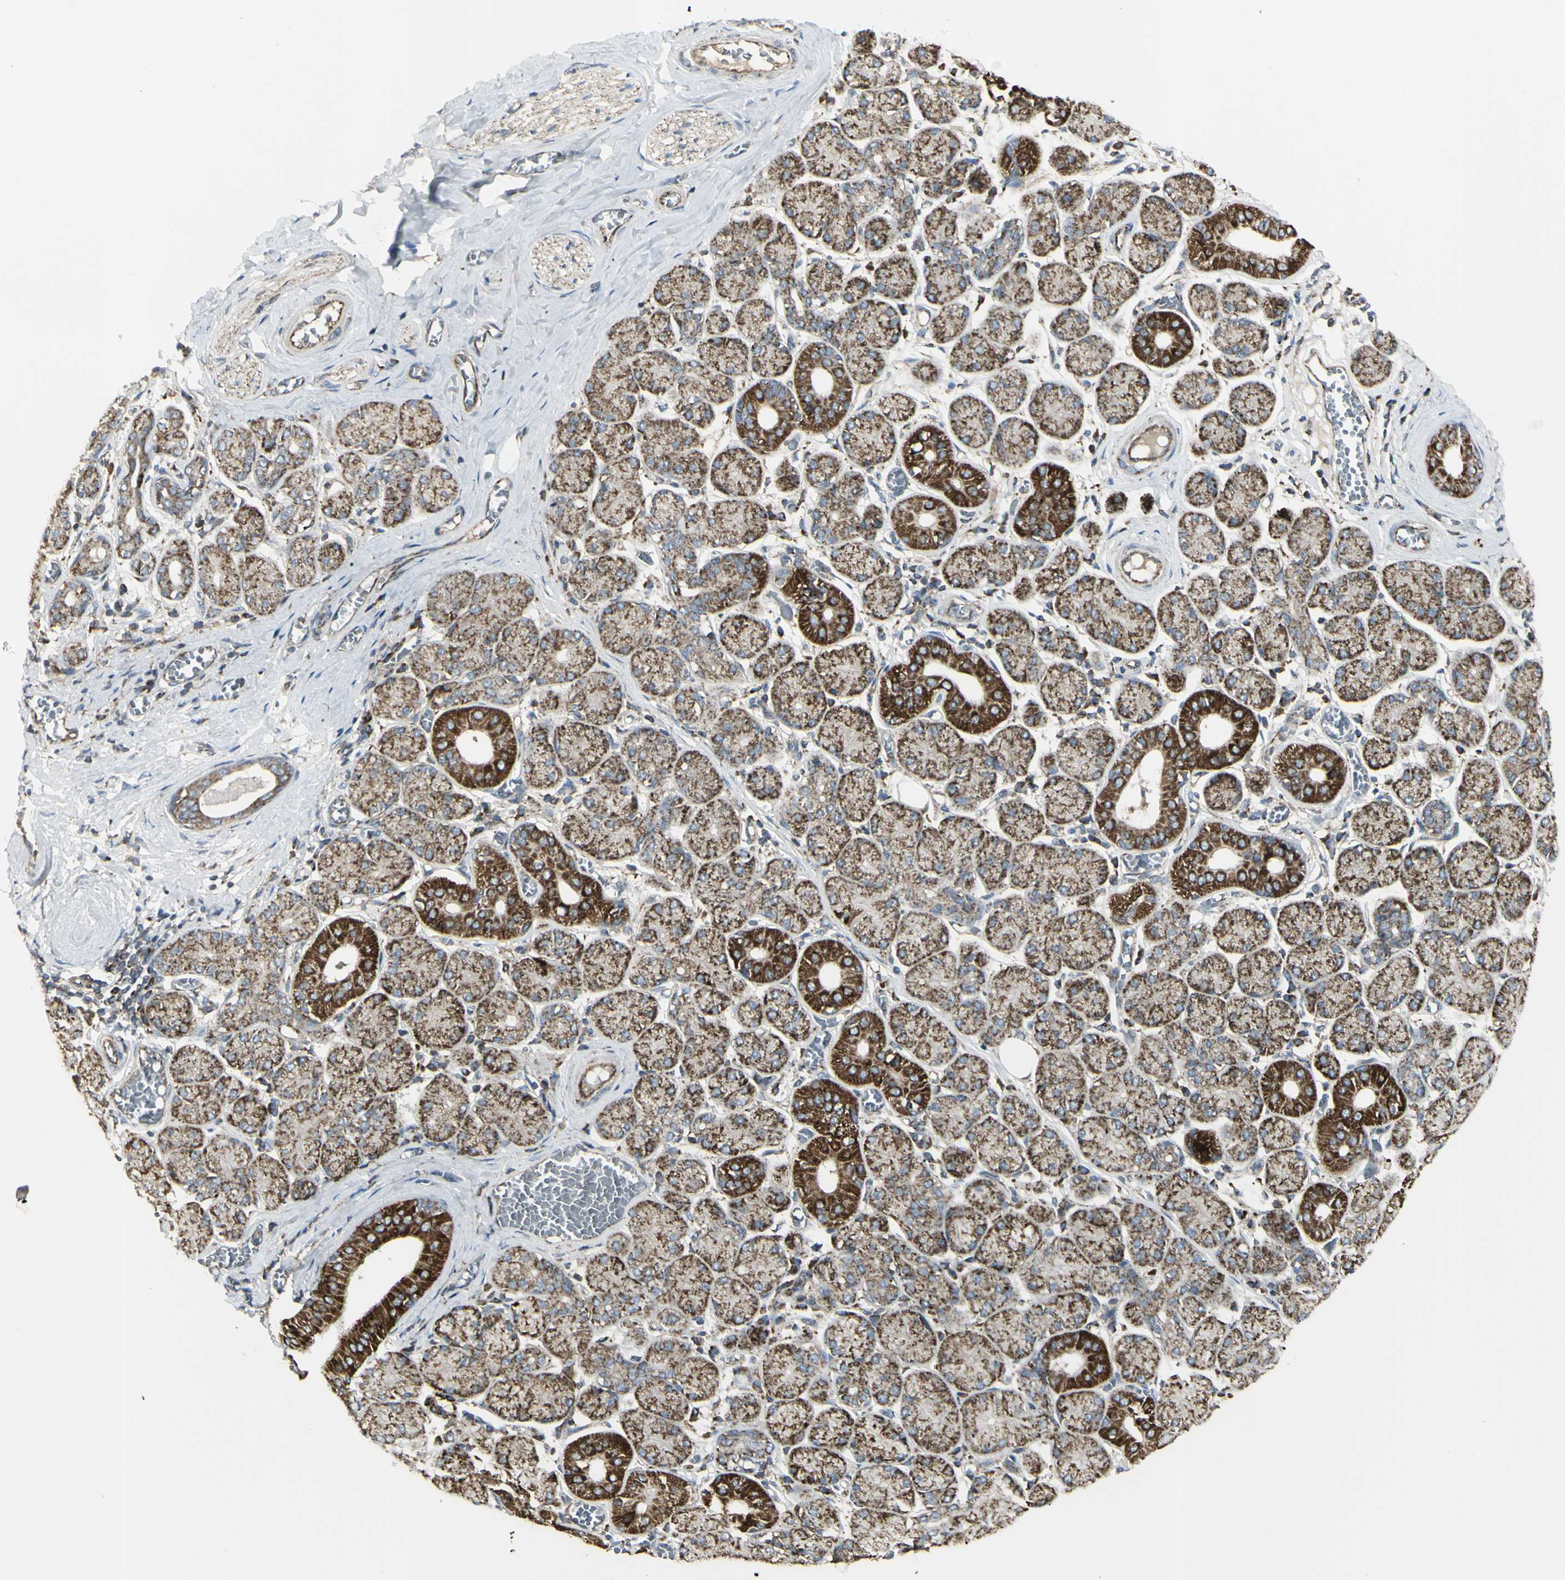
{"staining": {"intensity": "strong", "quantity": ">75%", "location": "cytoplasmic/membranous"}, "tissue": "salivary gland", "cell_type": "Glandular cells", "image_type": "normal", "snomed": [{"axis": "morphology", "description": "Normal tissue, NOS"}, {"axis": "topography", "description": "Salivary gland"}], "caption": "Immunohistochemistry staining of unremarkable salivary gland, which demonstrates high levels of strong cytoplasmic/membranous positivity in approximately >75% of glandular cells indicating strong cytoplasmic/membranous protein staining. The staining was performed using DAB (brown) for protein detection and nuclei were counterstained in hematoxylin (blue).", "gene": "CYB5R1", "patient": {"sex": "female", "age": 24}}